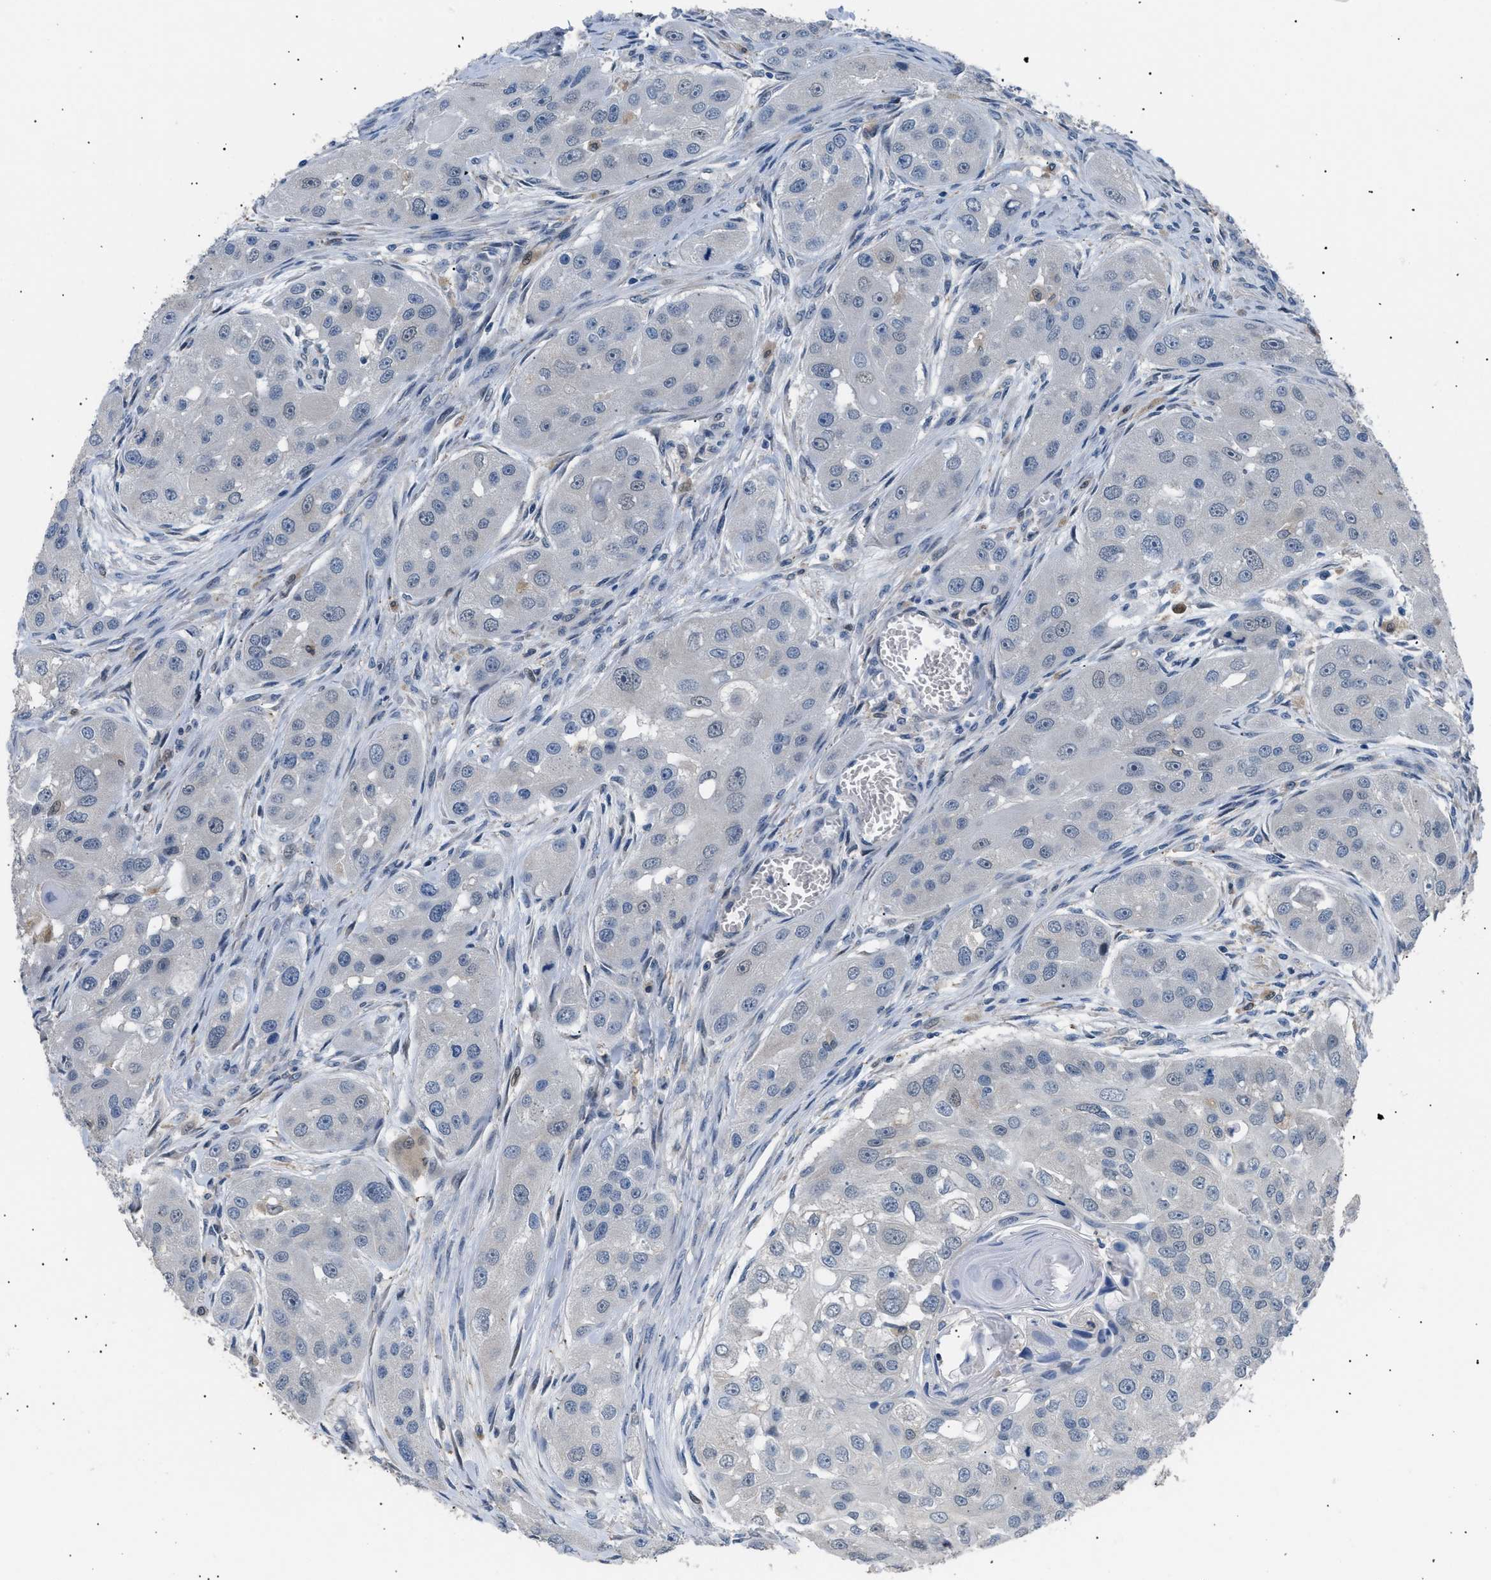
{"staining": {"intensity": "negative", "quantity": "none", "location": "none"}, "tissue": "head and neck cancer", "cell_type": "Tumor cells", "image_type": "cancer", "snomed": [{"axis": "morphology", "description": "Normal tissue, NOS"}, {"axis": "morphology", "description": "Squamous cell carcinoma, NOS"}, {"axis": "topography", "description": "Skeletal muscle"}, {"axis": "topography", "description": "Head-Neck"}], "caption": "A high-resolution photomicrograph shows IHC staining of squamous cell carcinoma (head and neck), which reveals no significant positivity in tumor cells.", "gene": "AKR1A1", "patient": {"sex": "male", "age": 51}}